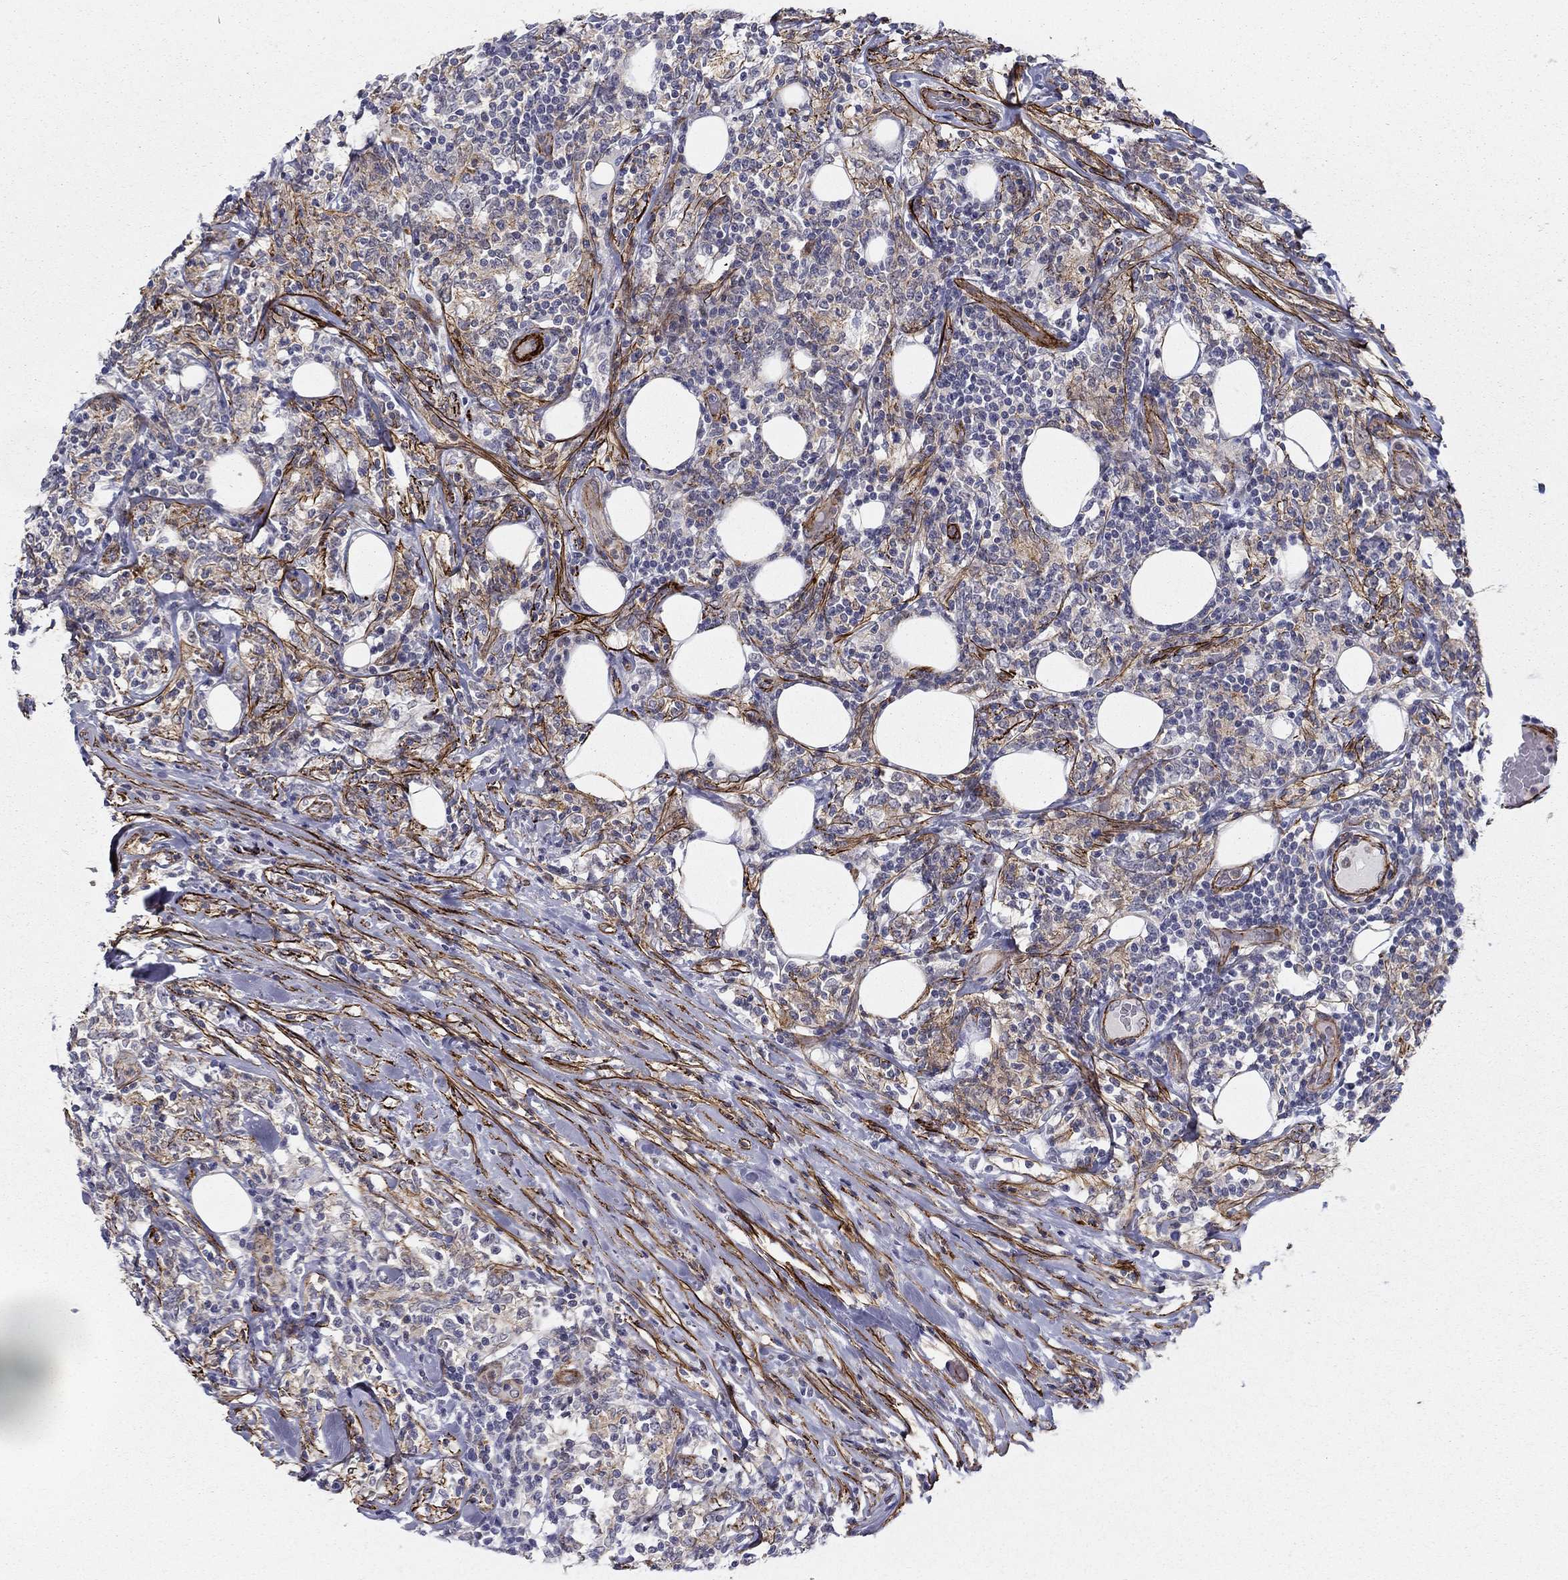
{"staining": {"intensity": "negative", "quantity": "none", "location": "none"}, "tissue": "lymphoma", "cell_type": "Tumor cells", "image_type": "cancer", "snomed": [{"axis": "morphology", "description": "Malignant lymphoma, non-Hodgkin's type, High grade"}, {"axis": "topography", "description": "Lymph node"}], "caption": "Image shows no significant protein staining in tumor cells of malignant lymphoma, non-Hodgkin's type (high-grade).", "gene": "KRBA1", "patient": {"sex": "female", "age": 84}}